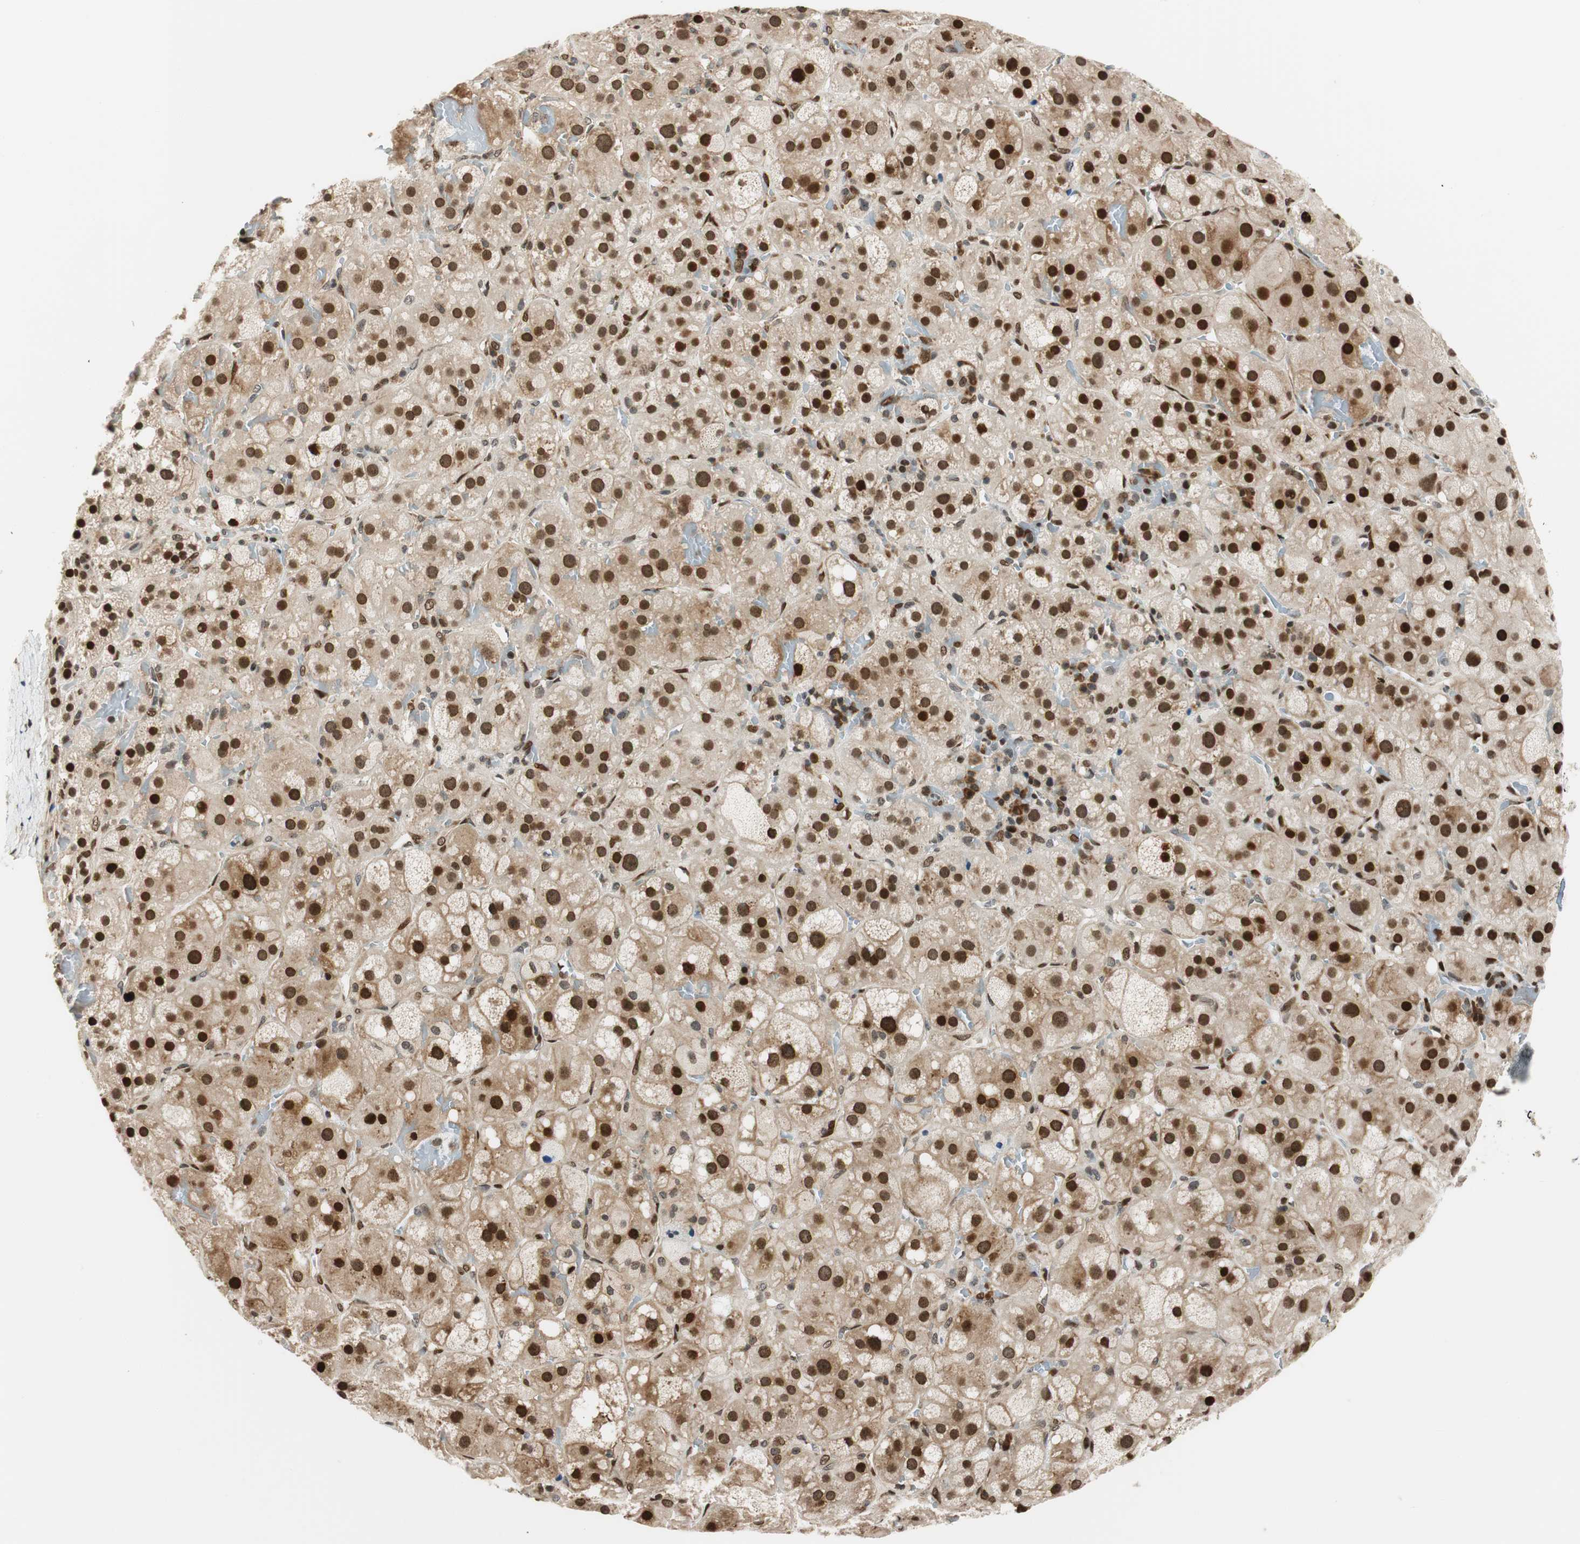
{"staining": {"intensity": "strong", "quantity": ">75%", "location": "cytoplasmic/membranous,nuclear"}, "tissue": "adrenal gland", "cell_type": "Glandular cells", "image_type": "normal", "snomed": [{"axis": "morphology", "description": "Normal tissue, NOS"}, {"axis": "topography", "description": "Adrenal gland"}], "caption": "Protein expression analysis of unremarkable adrenal gland displays strong cytoplasmic/membranous,nuclear positivity in approximately >75% of glandular cells.", "gene": "RING1", "patient": {"sex": "female", "age": 47}}